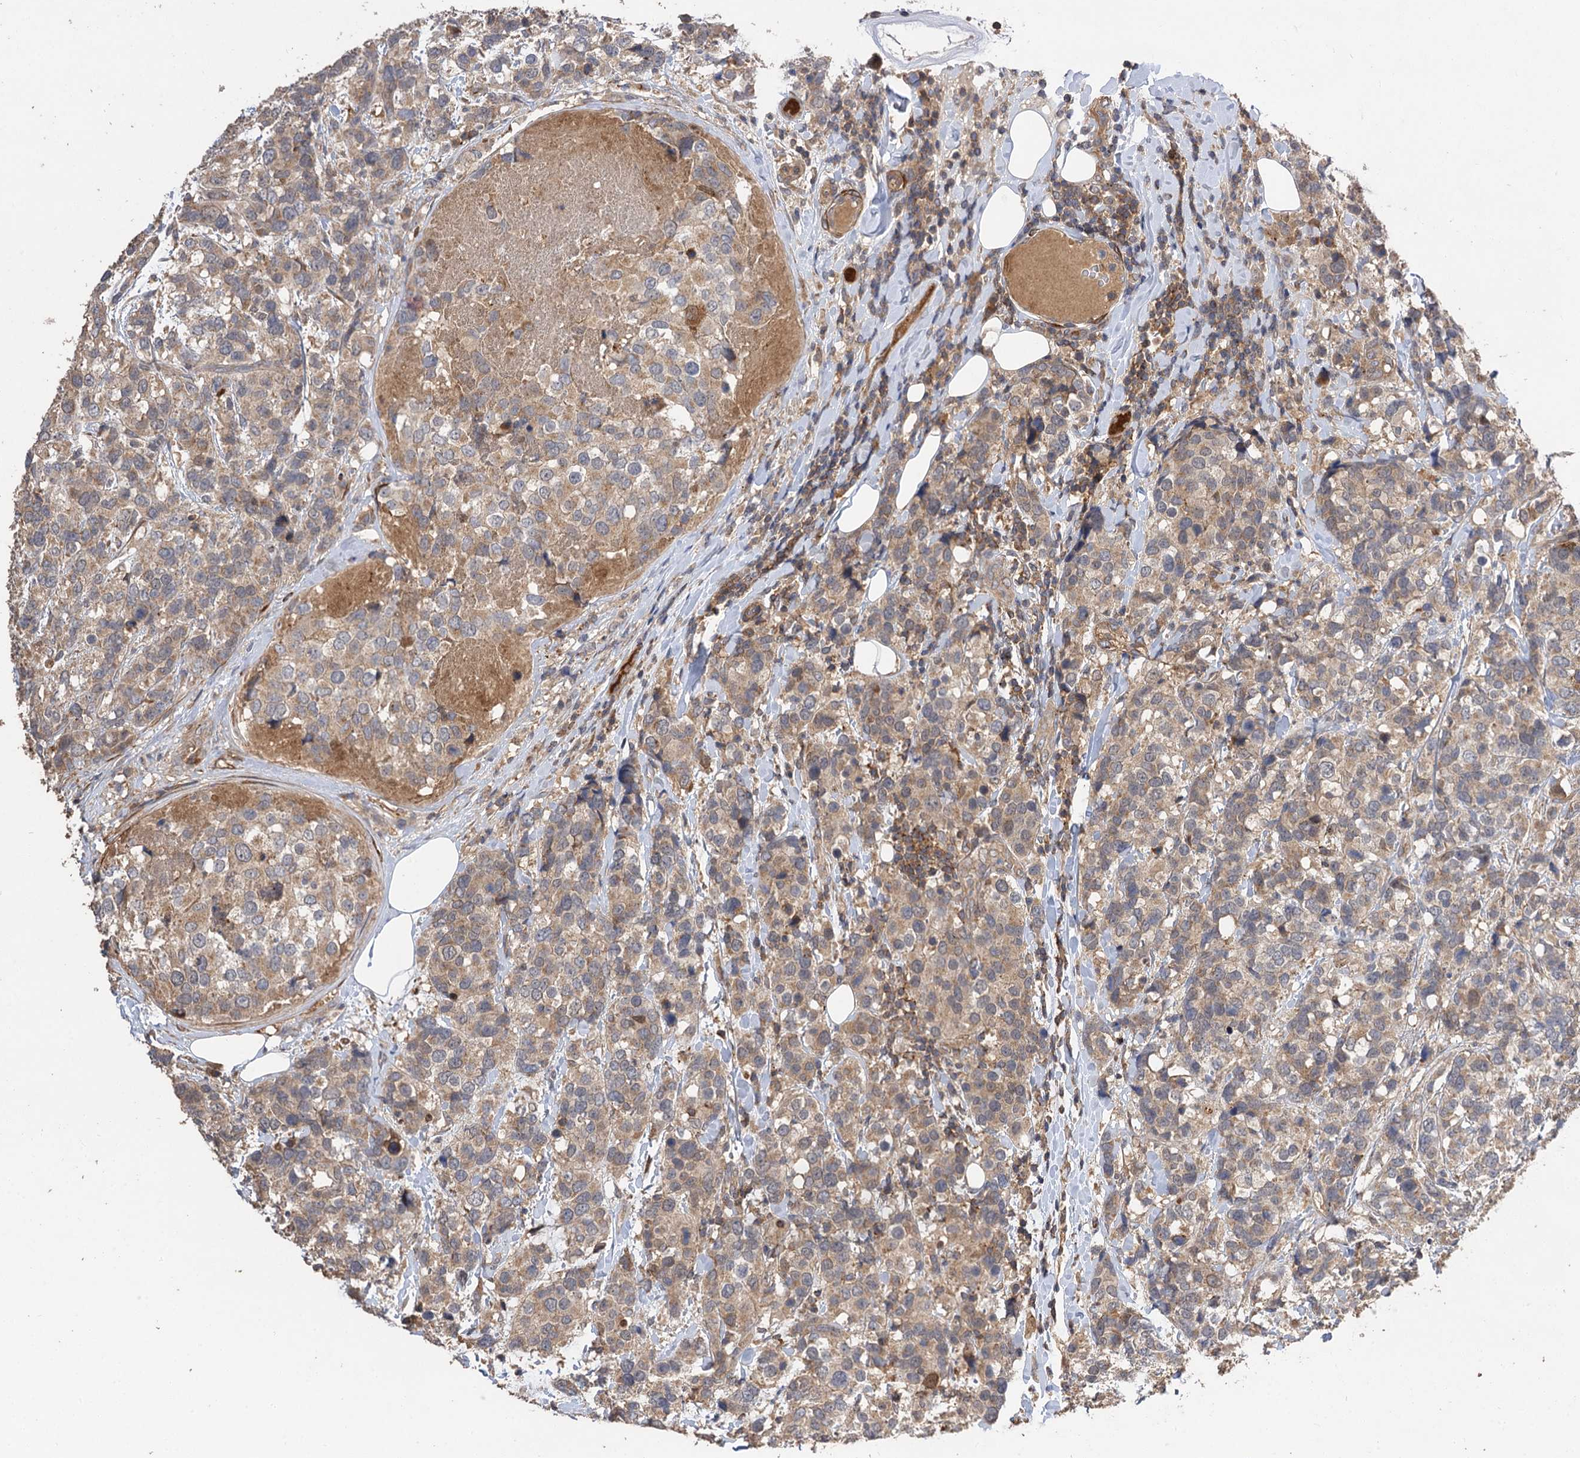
{"staining": {"intensity": "moderate", "quantity": ">75%", "location": "cytoplasmic/membranous"}, "tissue": "breast cancer", "cell_type": "Tumor cells", "image_type": "cancer", "snomed": [{"axis": "morphology", "description": "Lobular carcinoma"}, {"axis": "topography", "description": "Breast"}], "caption": "Tumor cells reveal medium levels of moderate cytoplasmic/membranous expression in approximately >75% of cells in human breast lobular carcinoma.", "gene": "FBXW8", "patient": {"sex": "female", "age": 59}}